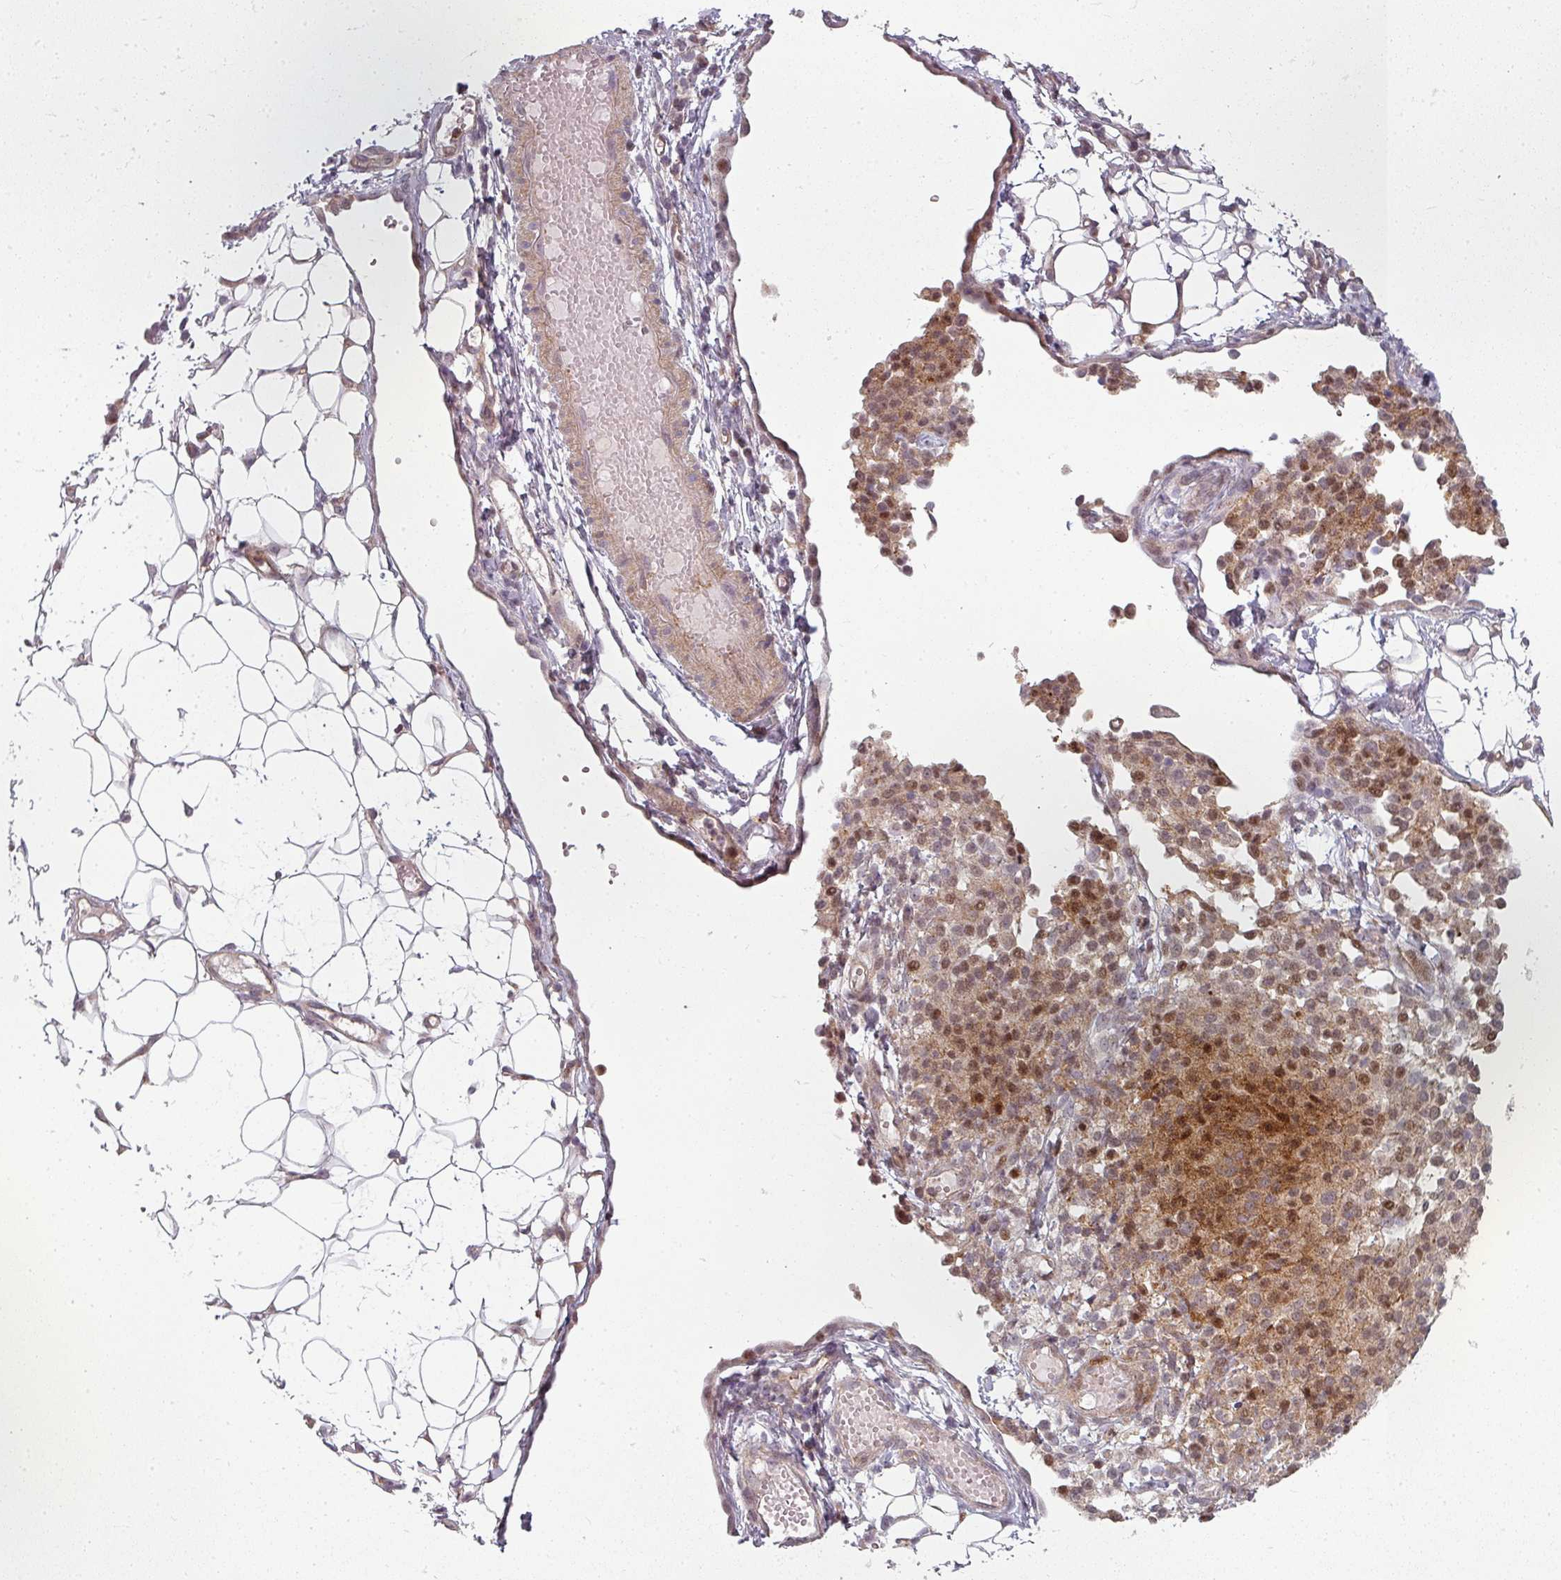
{"staining": {"intensity": "moderate", "quantity": "25%-75%", "location": "cytoplasmic/membranous,nuclear"}, "tissue": "ovarian cancer", "cell_type": "Tumor cells", "image_type": "cancer", "snomed": [{"axis": "morphology", "description": "Carcinoma, endometroid"}, {"axis": "topography", "description": "Ovary"}], "caption": "Human endometroid carcinoma (ovarian) stained with a protein marker shows moderate staining in tumor cells.", "gene": "CLIC1", "patient": {"sex": "female", "age": 42}}